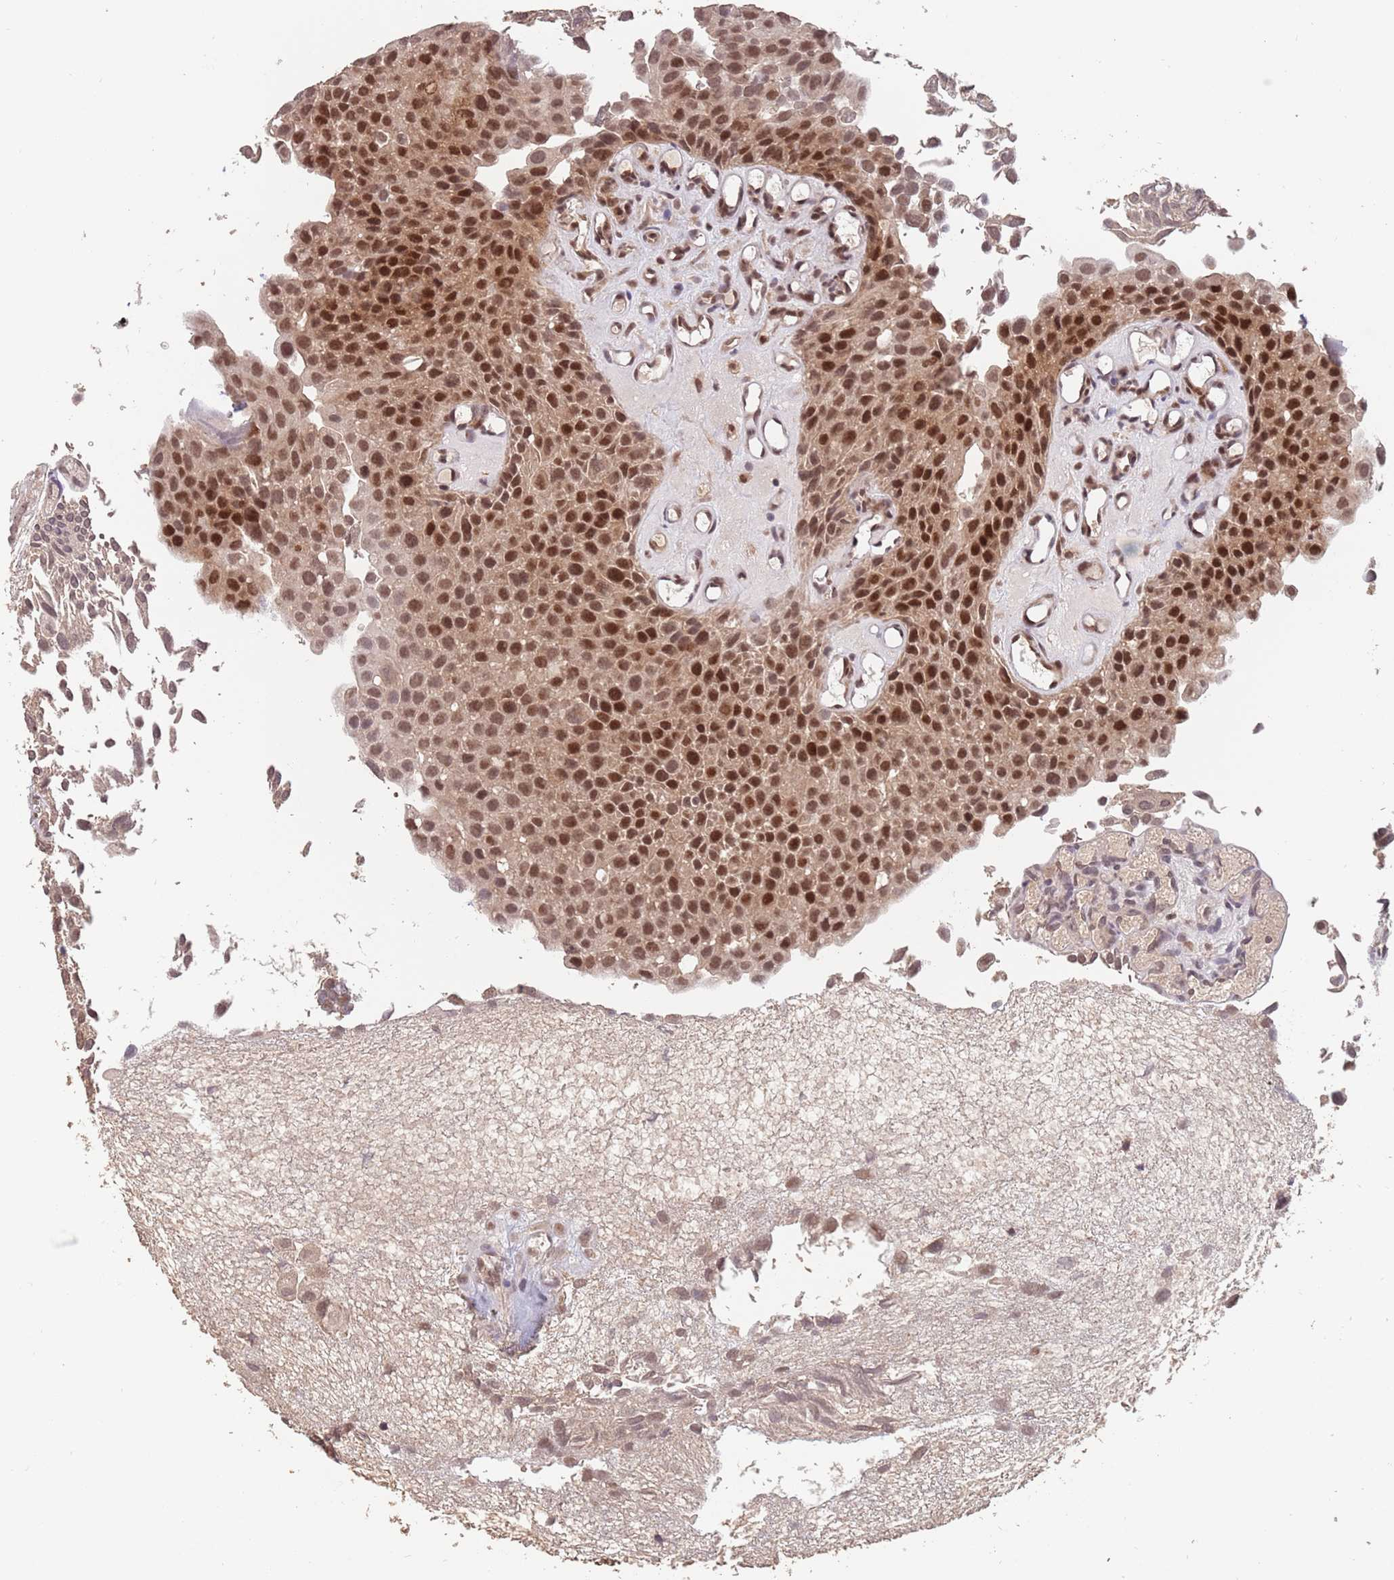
{"staining": {"intensity": "strong", "quantity": ">75%", "location": "nuclear"}, "tissue": "urothelial cancer", "cell_type": "Tumor cells", "image_type": "cancer", "snomed": [{"axis": "morphology", "description": "Urothelial carcinoma, Low grade"}, {"axis": "topography", "description": "Urinary bladder"}], "caption": "The micrograph displays a brown stain indicating the presence of a protein in the nuclear of tumor cells in urothelial cancer.", "gene": "RFXANK", "patient": {"sex": "male", "age": 88}}